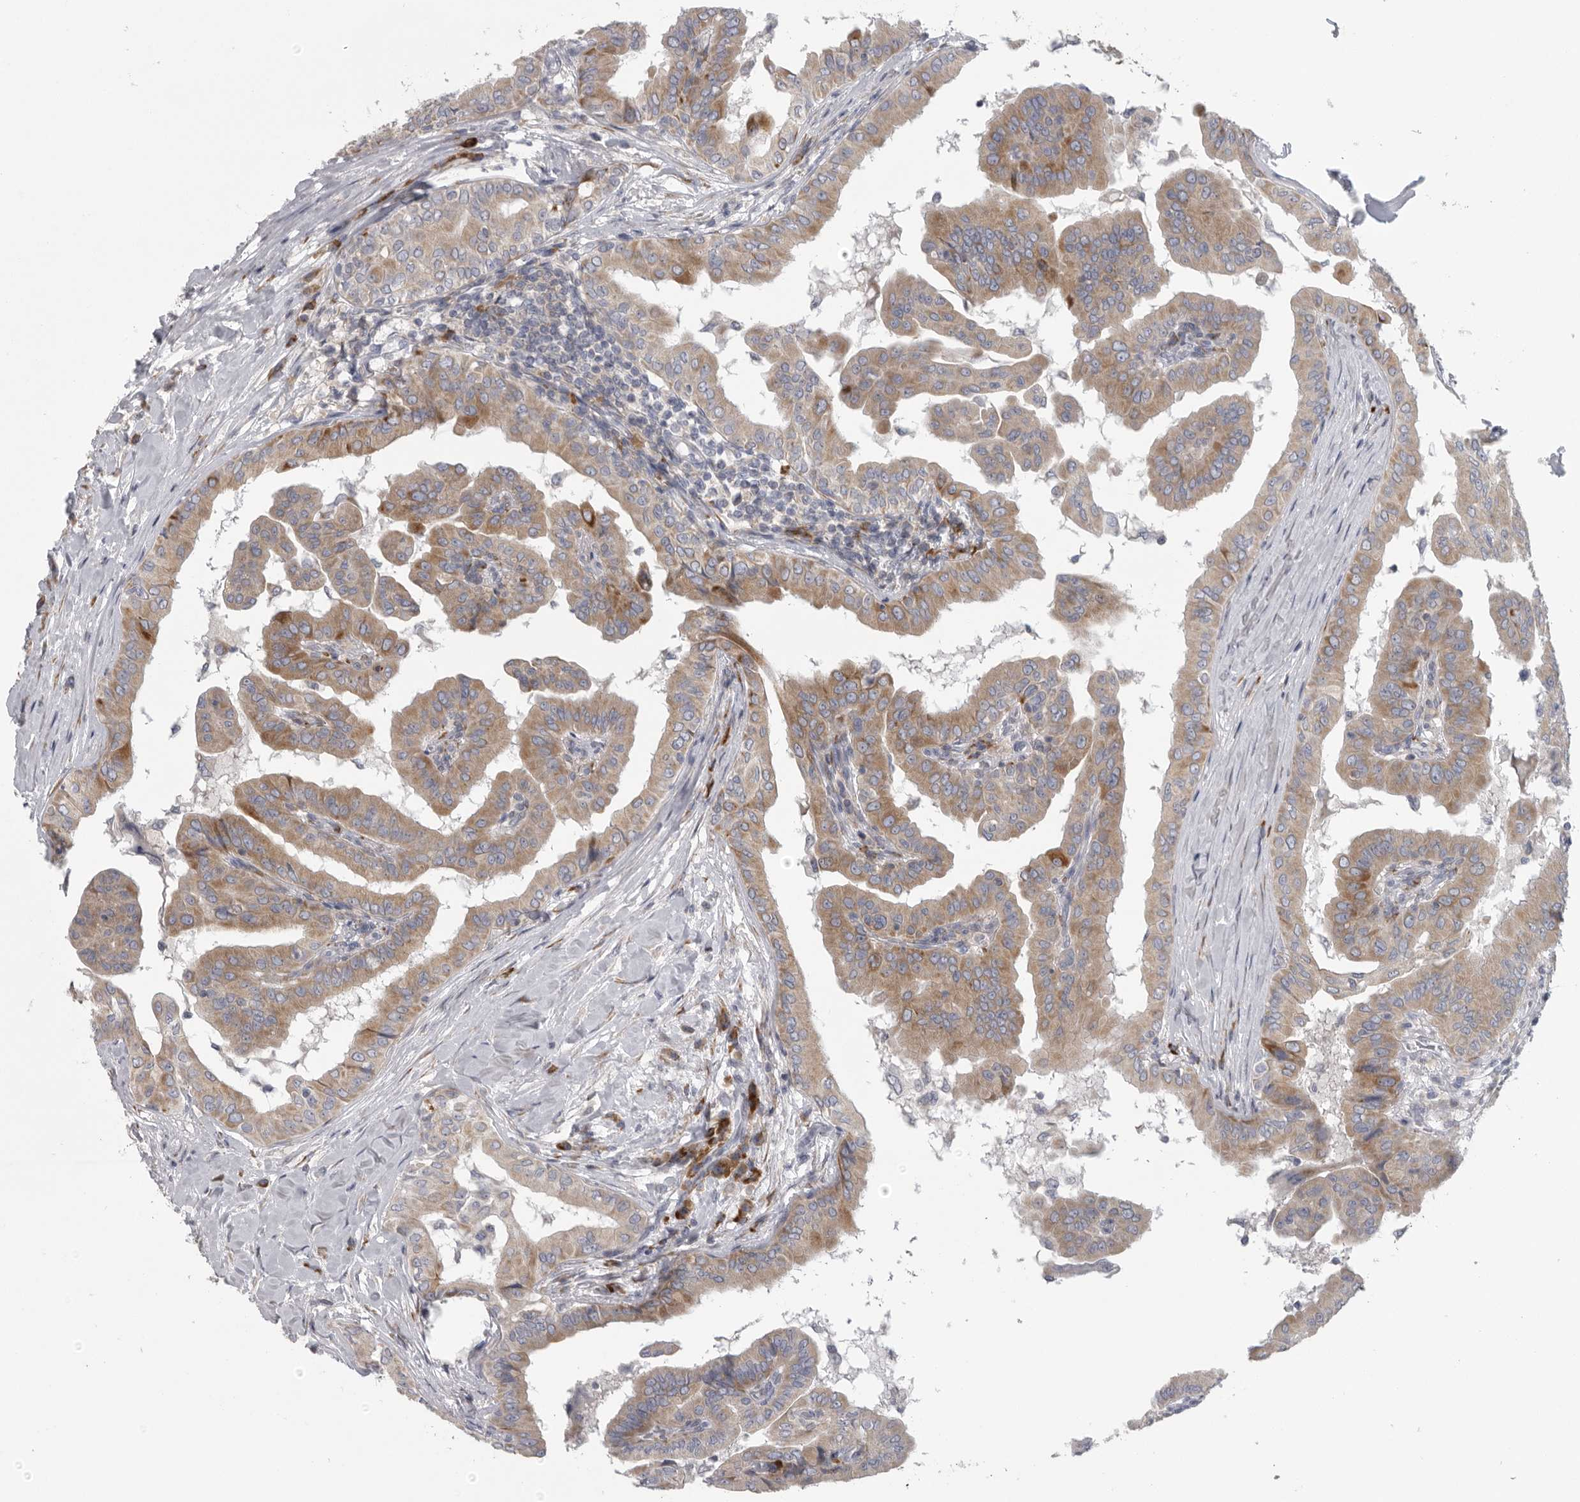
{"staining": {"intensity": "weak", "quantity": ">75%", "location": "cytoplasmic/membranous"}, "tissue": "thyroid cancer", "cell_type": "Tumor cells", "image_type": "cancer", "snomed": [{"axis": "morphology", "description": "Papillary adenocarcinoma, NOS"}, {"axis": "topography", "description": "Thyroid gland"}], "caption": "Immunohistochemistry (IHC) histopathology image of neoplastic tissue: thyroid papillary adenocarcinoma stained using immunohistochemistry (IHC) exhibits low levels of weak protein expression localized specifically in the cytoplasmic/membranous of tumor cells, appearing as a cytoplasmic/membranous brown color.", "gene": "USP24", "patient": {"sex": "male", "age": 33}}